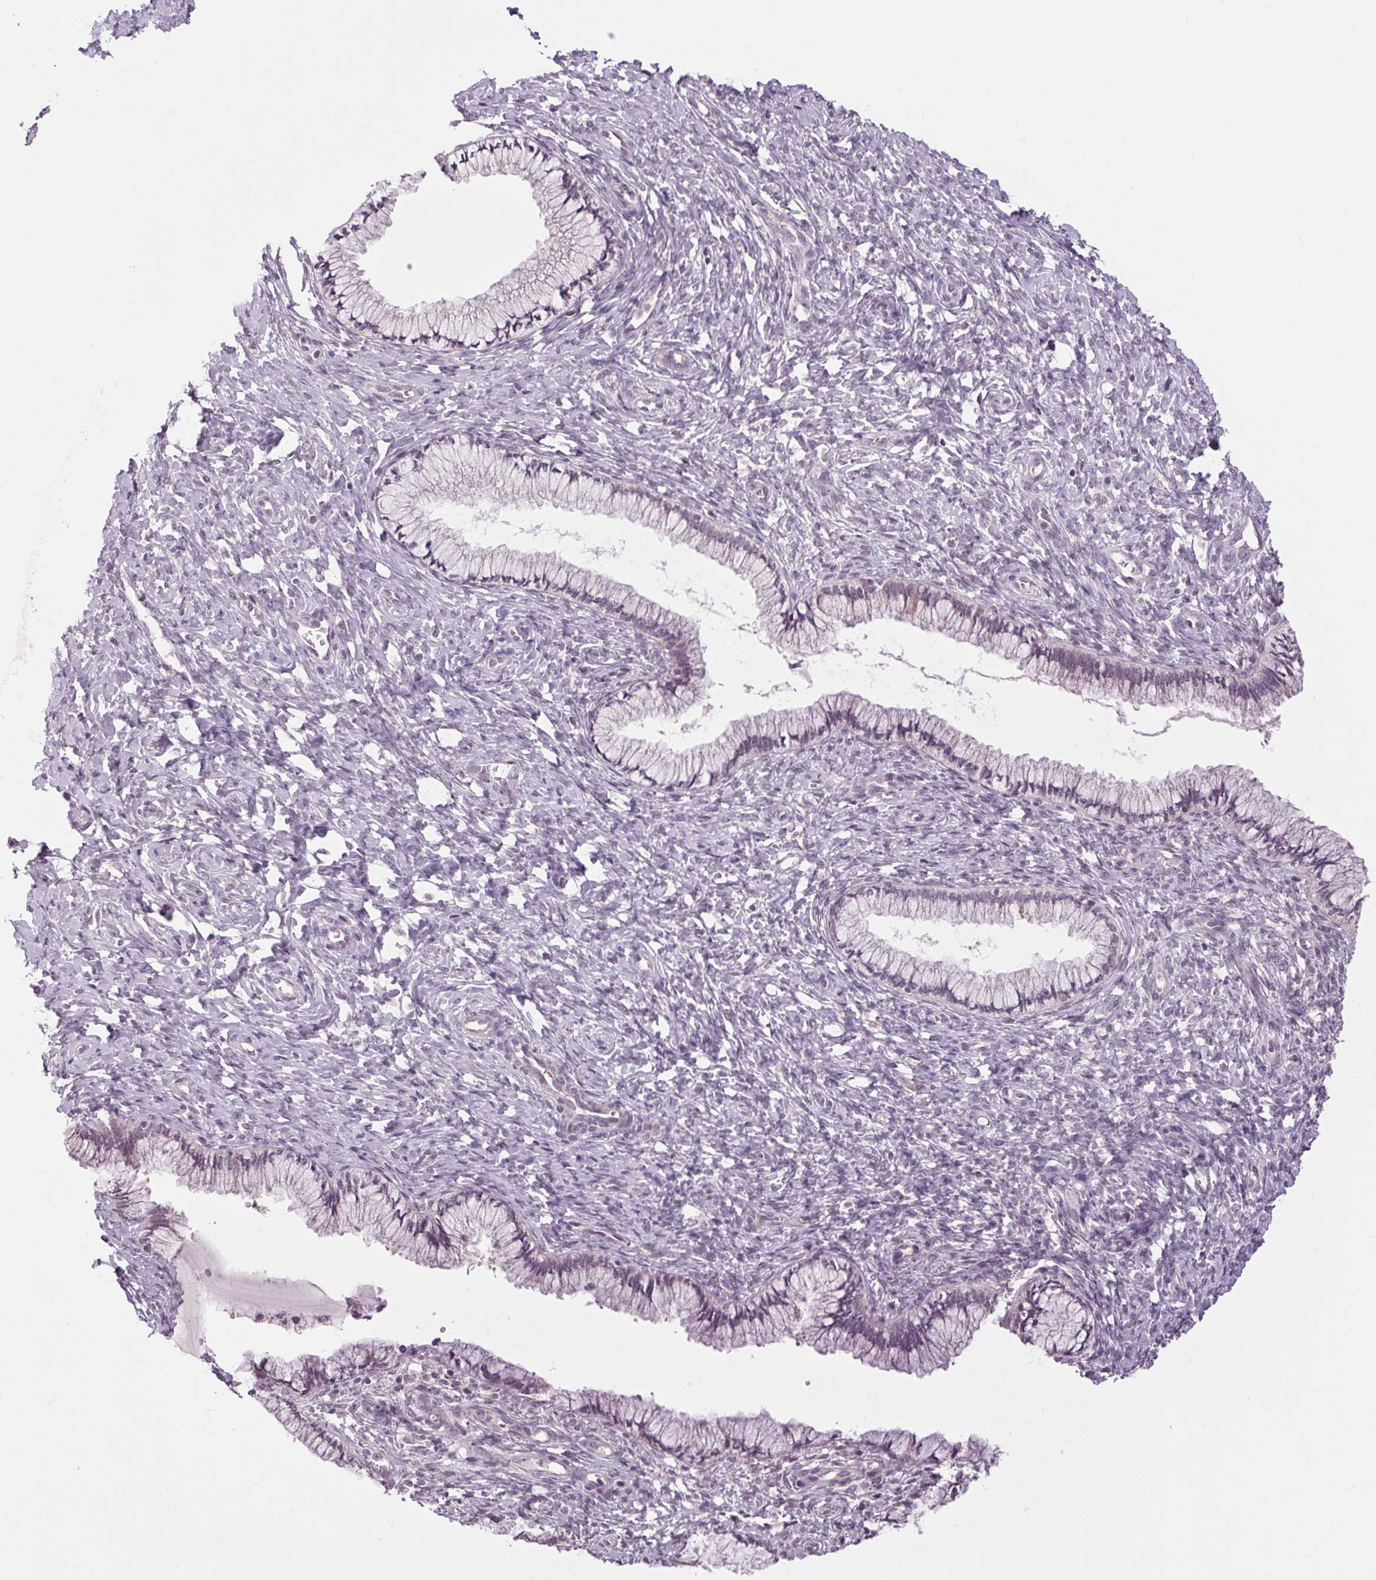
{"staining": {"intensity": "negative", "quantity": "none", "location": "none"}, "tissue": "cervix", "cell_type": "Glandular cells", "image_type": "normal", "snomed": [{"axis": "morphology", "description": "Normal tissue, NOS"}, {"axis": "topography", "description": "Cervix"}], "caption": "An immunohistochemistry (IHC) histopathology image of benign cervix is shown. There is no staining in glandular cells of cervix.", "gene": "KLHL40", "patient": {"sex": "female", "age": 37}}